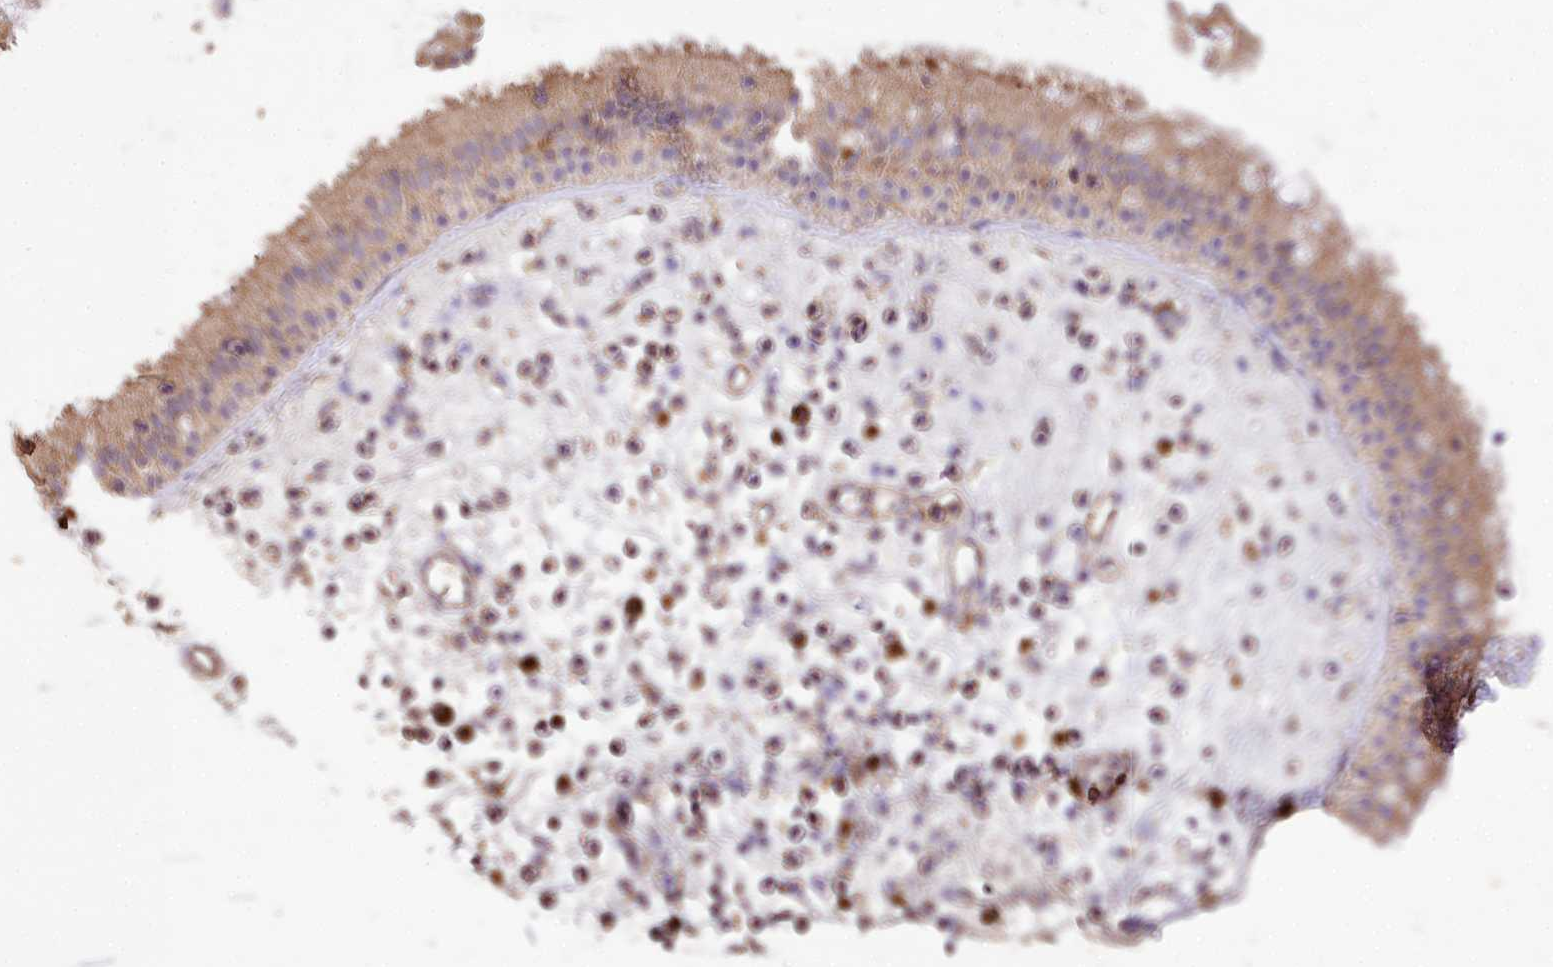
{"staining": {"intensity": "weak", "quantity": ">75%", "location": "cytoplasmic/membranous"}, "tissue": "nasopharynx", "cell_type": "Respiratory epithelial cells", "image_type": "normal", "snomed": [{"axis": "morphology", "description": "Normal tissue, NOS"}, {"axis": "morphology", "description": "Inflammation, NOS"}, {"axis": "topography", "description": "Nasopharynx"}], "caption": "Immunohistochemistry (IHC) (DAB (3,3'-diaminobenzidine)) staining of unremarkable human nasopharynx displays weak cytoplasmic/membranous protein positivity in approximately >75% of respiratory epithelial cells. Immunohistochemistry (IHC) stains the protein in brown and the nuclei are stained blue.", "gene": "IREB2", "patient": {"sex": "male", "age": 29}}